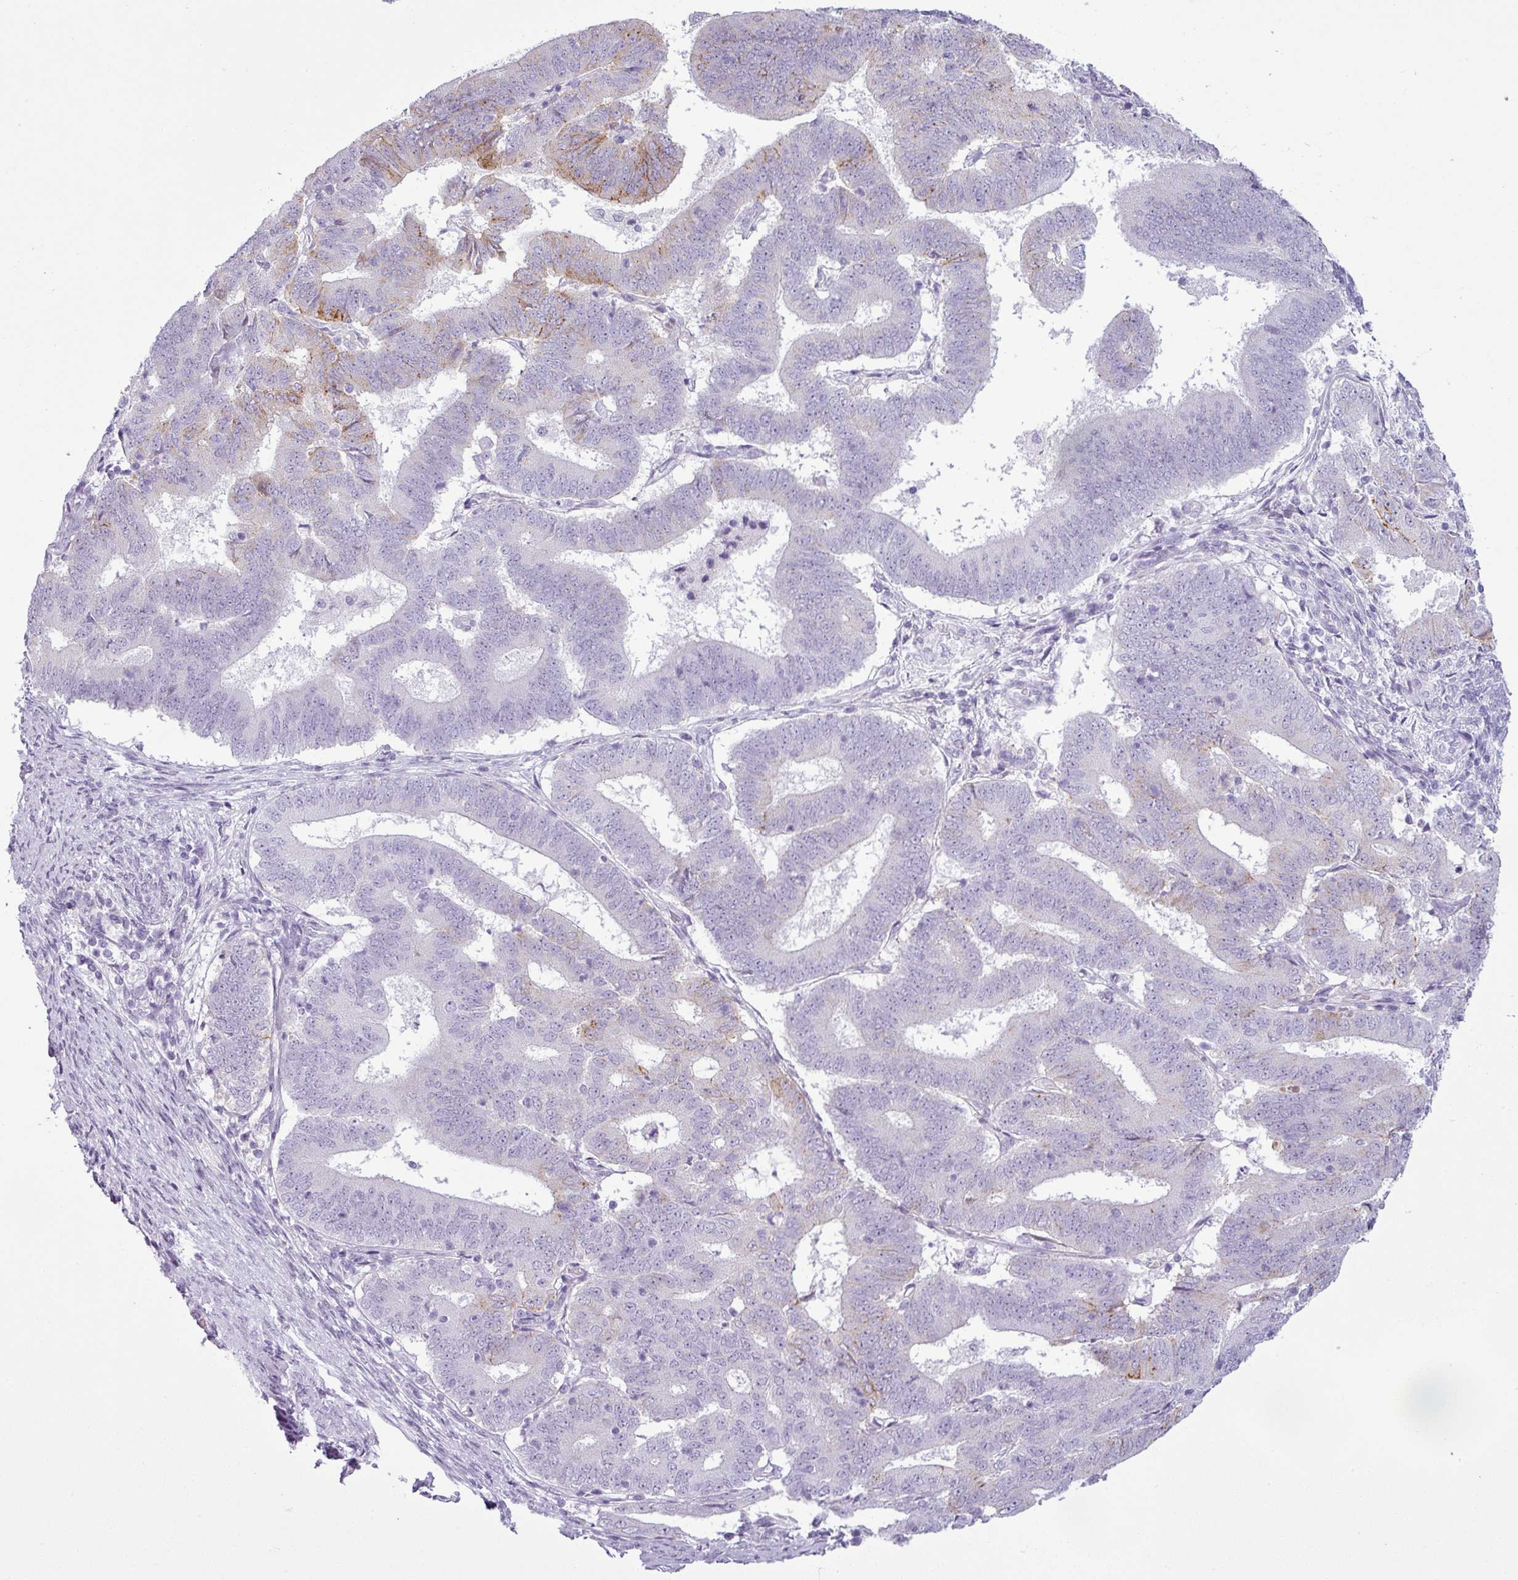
{"staining": {"intensity": "moderate", "quantity": "<25%", "location": "cytoplasmic/membranous"}, "tissue": "endometrial cancer", "cell_type": "Tumor cells", "image_type": "cancer", "snomed": [{"axis": "morphology", "description": "Adenocarcinoma, NOS"}, {"axis": "topography", "description": "Endometrium"}], "caption": "Endometrial cancer stained with DAB IHC exhibits low levels of moderate cytoplasmic/membranous positivity in about <25% of tumor cells.", "gene": "CDH16", "patient": {"sex": "female", "age": 70}}